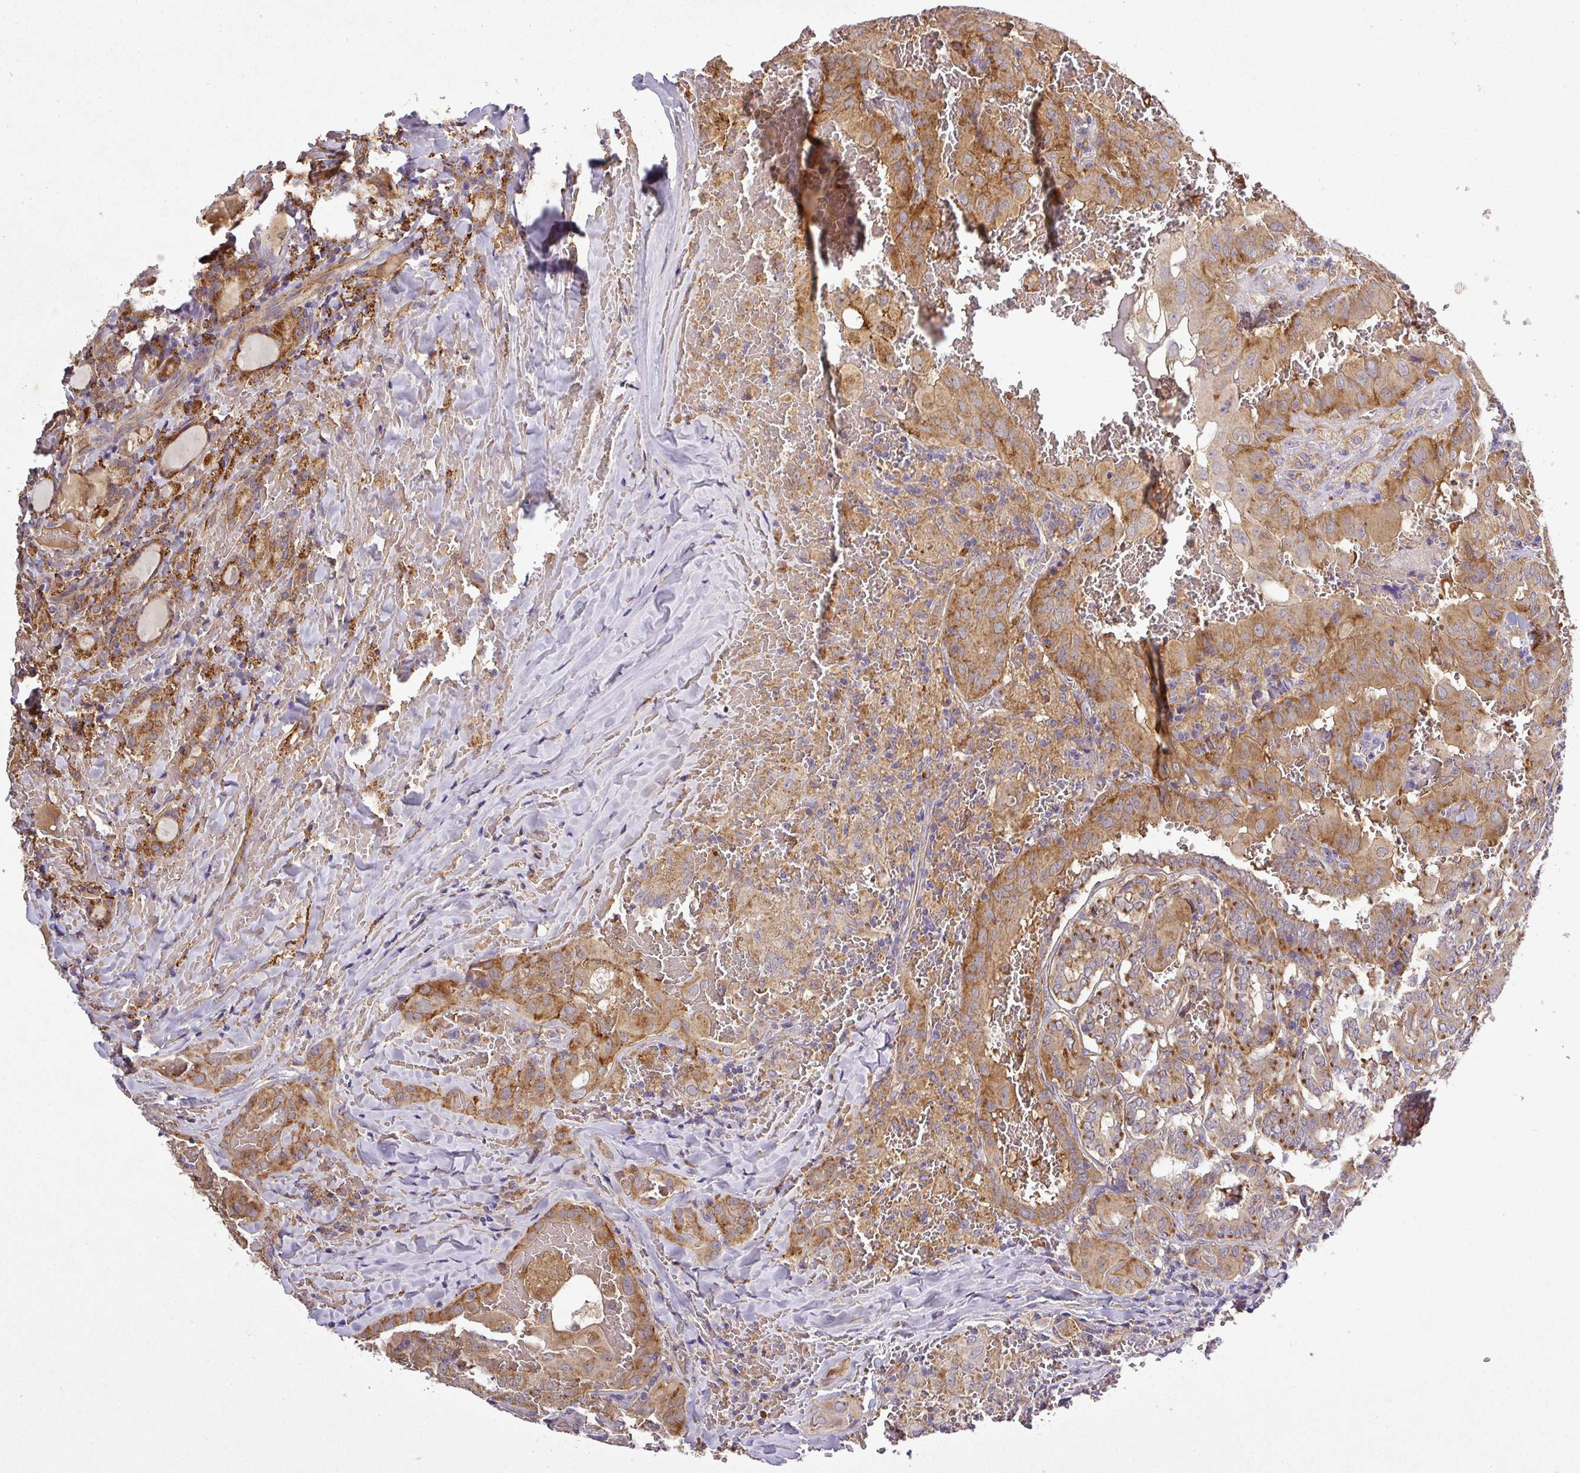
{"staining": {"intensity": "moderate", "quantity": ">75%", "location": "cytoplasmic/membranous"}, "tissue": "thyroid cancer", "cell_type": "Tumor cells", "image_type": "cancer", "snomed": [{"axis": "morphology", "description": "Papillary adenocarcinoma, NOS"}, {"axis": "topography", "description": "Thyroid gland"}], "caption": "Moderate cytoplasmic/membranous positivity for a protein is present in approximately >75% of tumor cells of thyroid papillary adenocarcinoma using immunohistochemistry (IHC).", "gene": "ZNF513", "patient": {"sex": "female", "age": 72}}